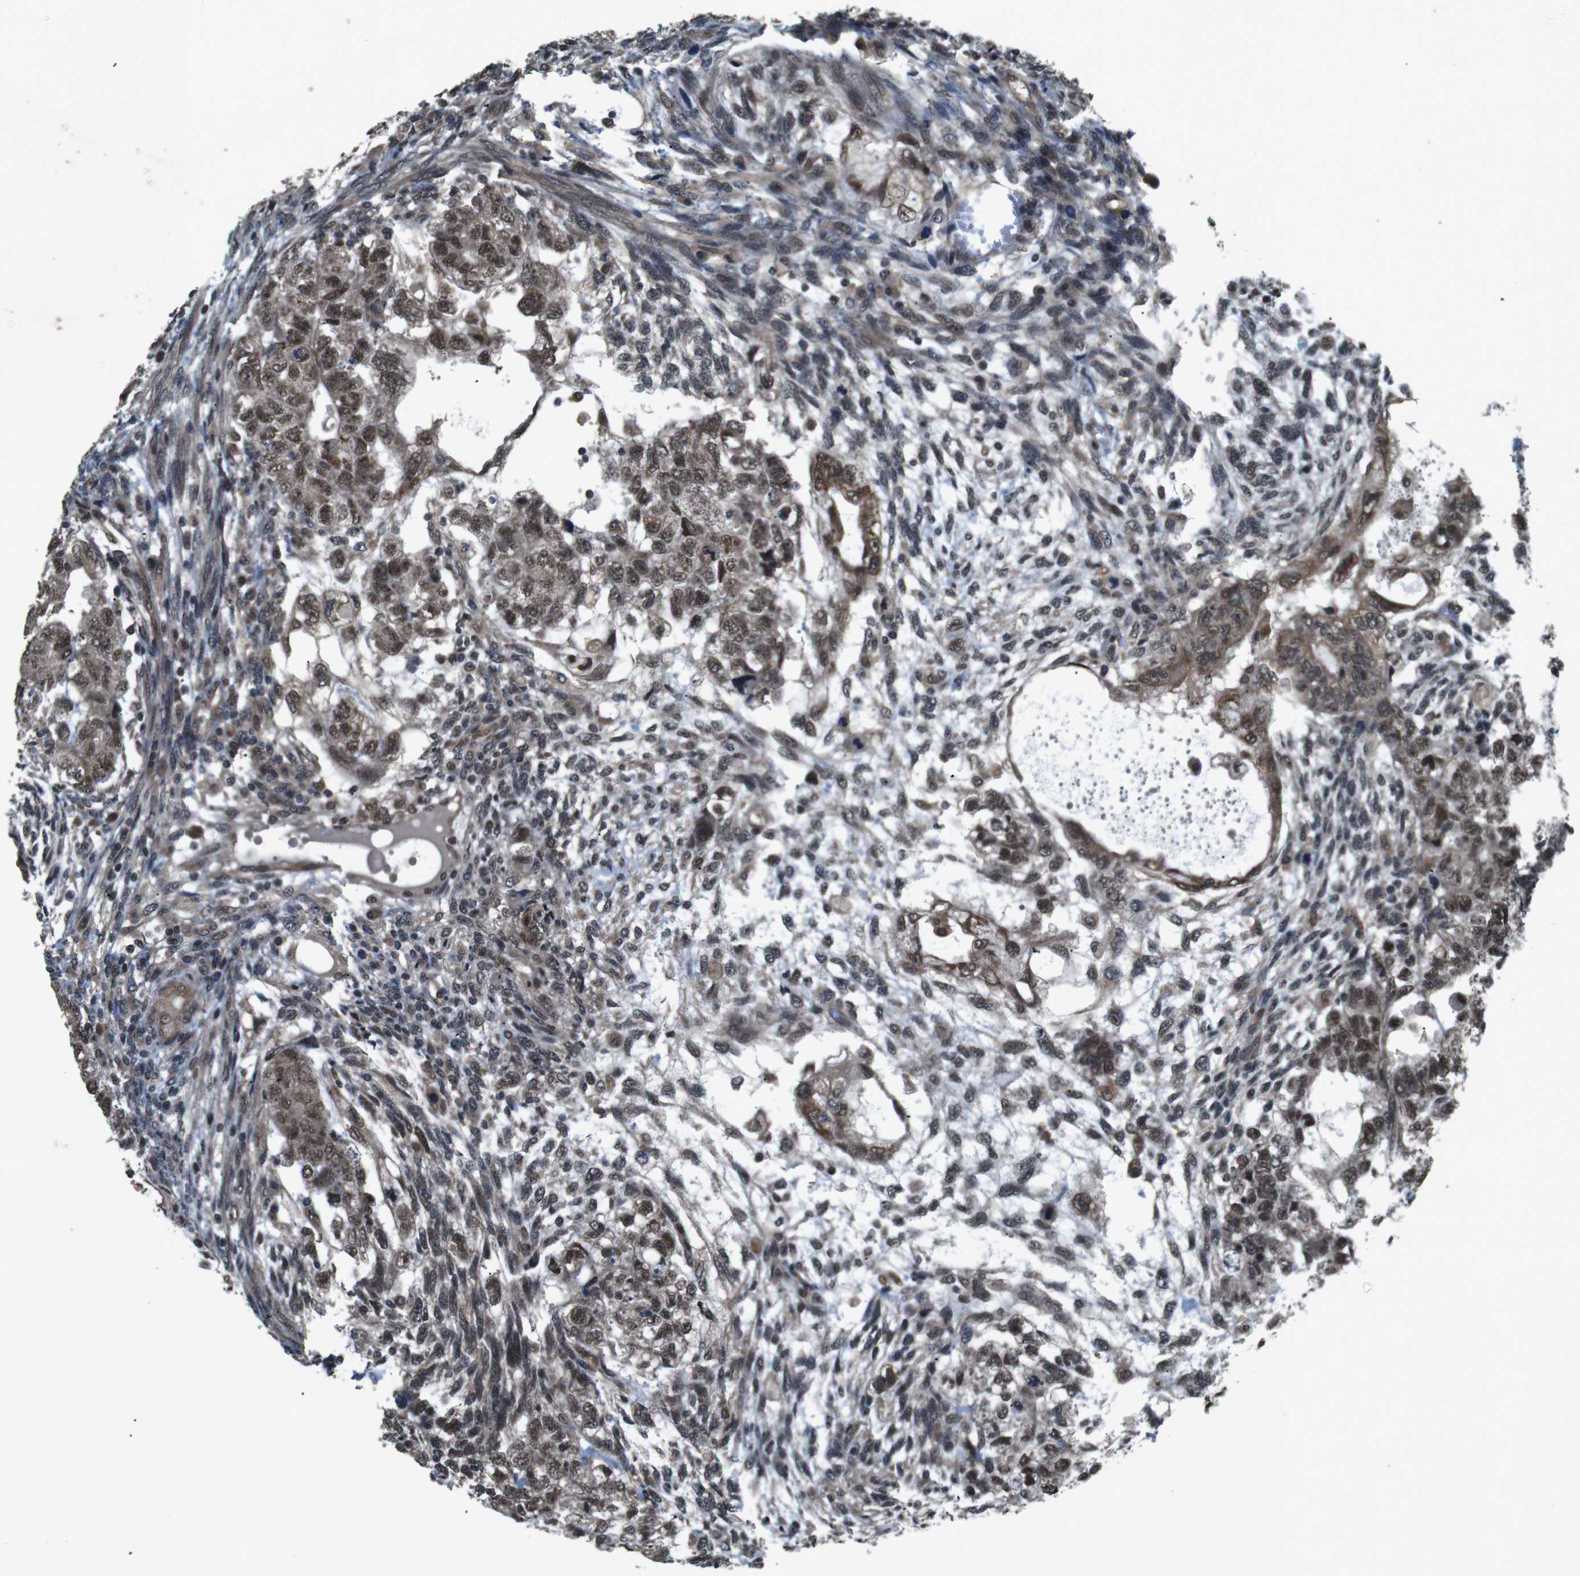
{"staining": {"intensity": "moderate", "quantity": ">75%", "location": "cytoplasmic/membranous,nuclear"}, "tissue": "testis cancer", "cell_type": "Tumor cells", "image_type": "cancer", "snomed": [{"axis": "morphology", "description": "Normal tissue, NOS"}, {"axis": "morphology", "description": "Carcinoma, Embryonal, NOS"}, {"axis": "topography", "description": "Testis"}], "caption": "IHC image of human testis cancer (embryonal carcinoma) stained for a protein (brown), which demonstrates medium levels of moderate cytoplasmic/membranous and nuclear positivity in approximately >75% of tumor cells.", "gene": "SOCS1", "patient": {"sex": "male", "age": 36}}